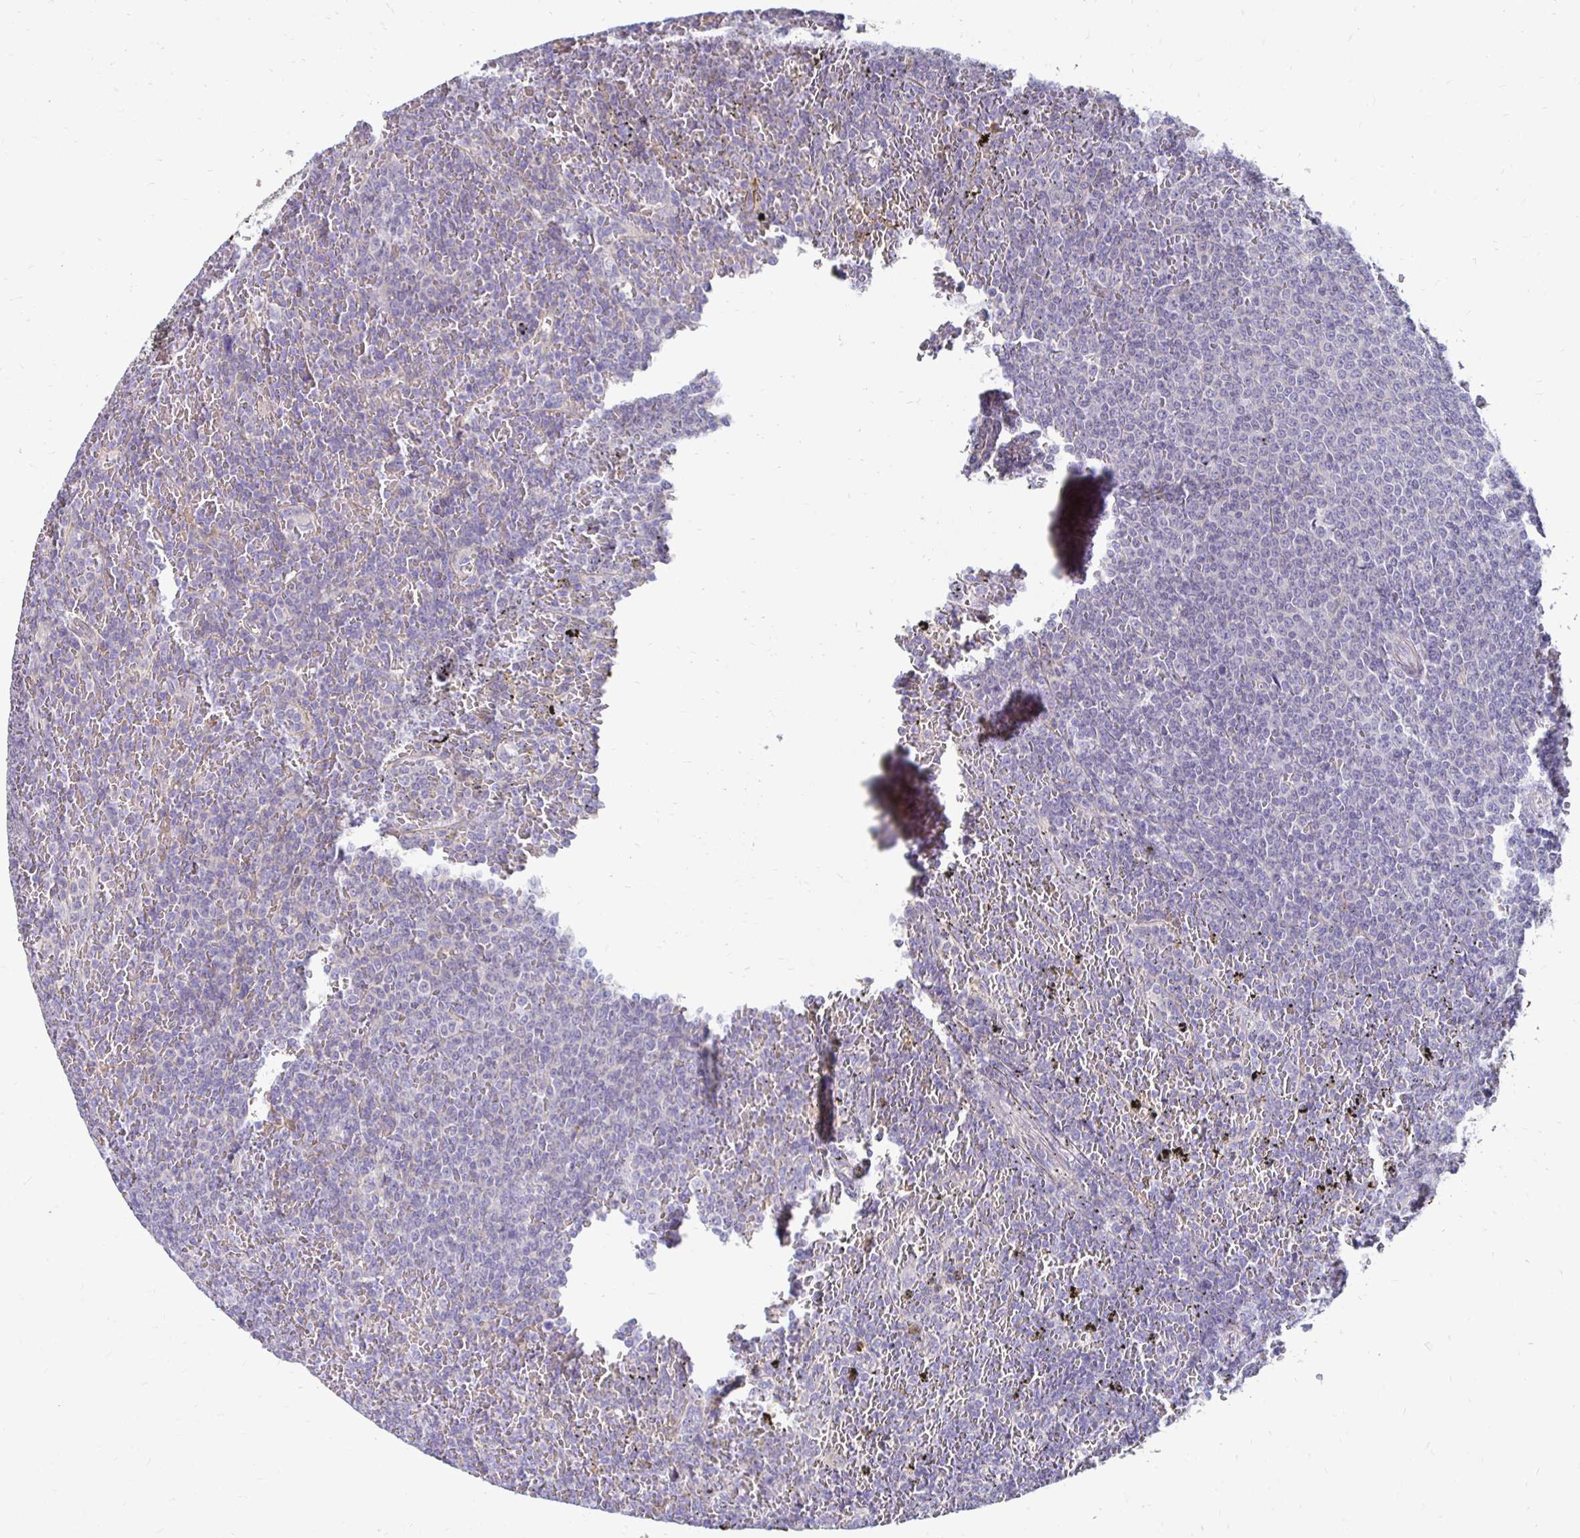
{"staining": {"intensity": "negative", "quantity": "none", "location": "none"}, "tissue": "lymphoma", "cell_type": "Tumor cells", "image_type": "cancer", "snomed": [{"axis": "morphology", "description": "Malignant lymphoma, non-Hodgkin's type, Low grade"}, {"axis": "topography", "description": "Spleen"}], "caption": "This image is of lymphoma stained with IHC to label a protein in brown with the nuclei are counter-stained blue. There is no expression in tumor cells. Nuclei are stained in blue.", "gene": "AKAP6", "patient": {"sex": "female", "age": 77}}